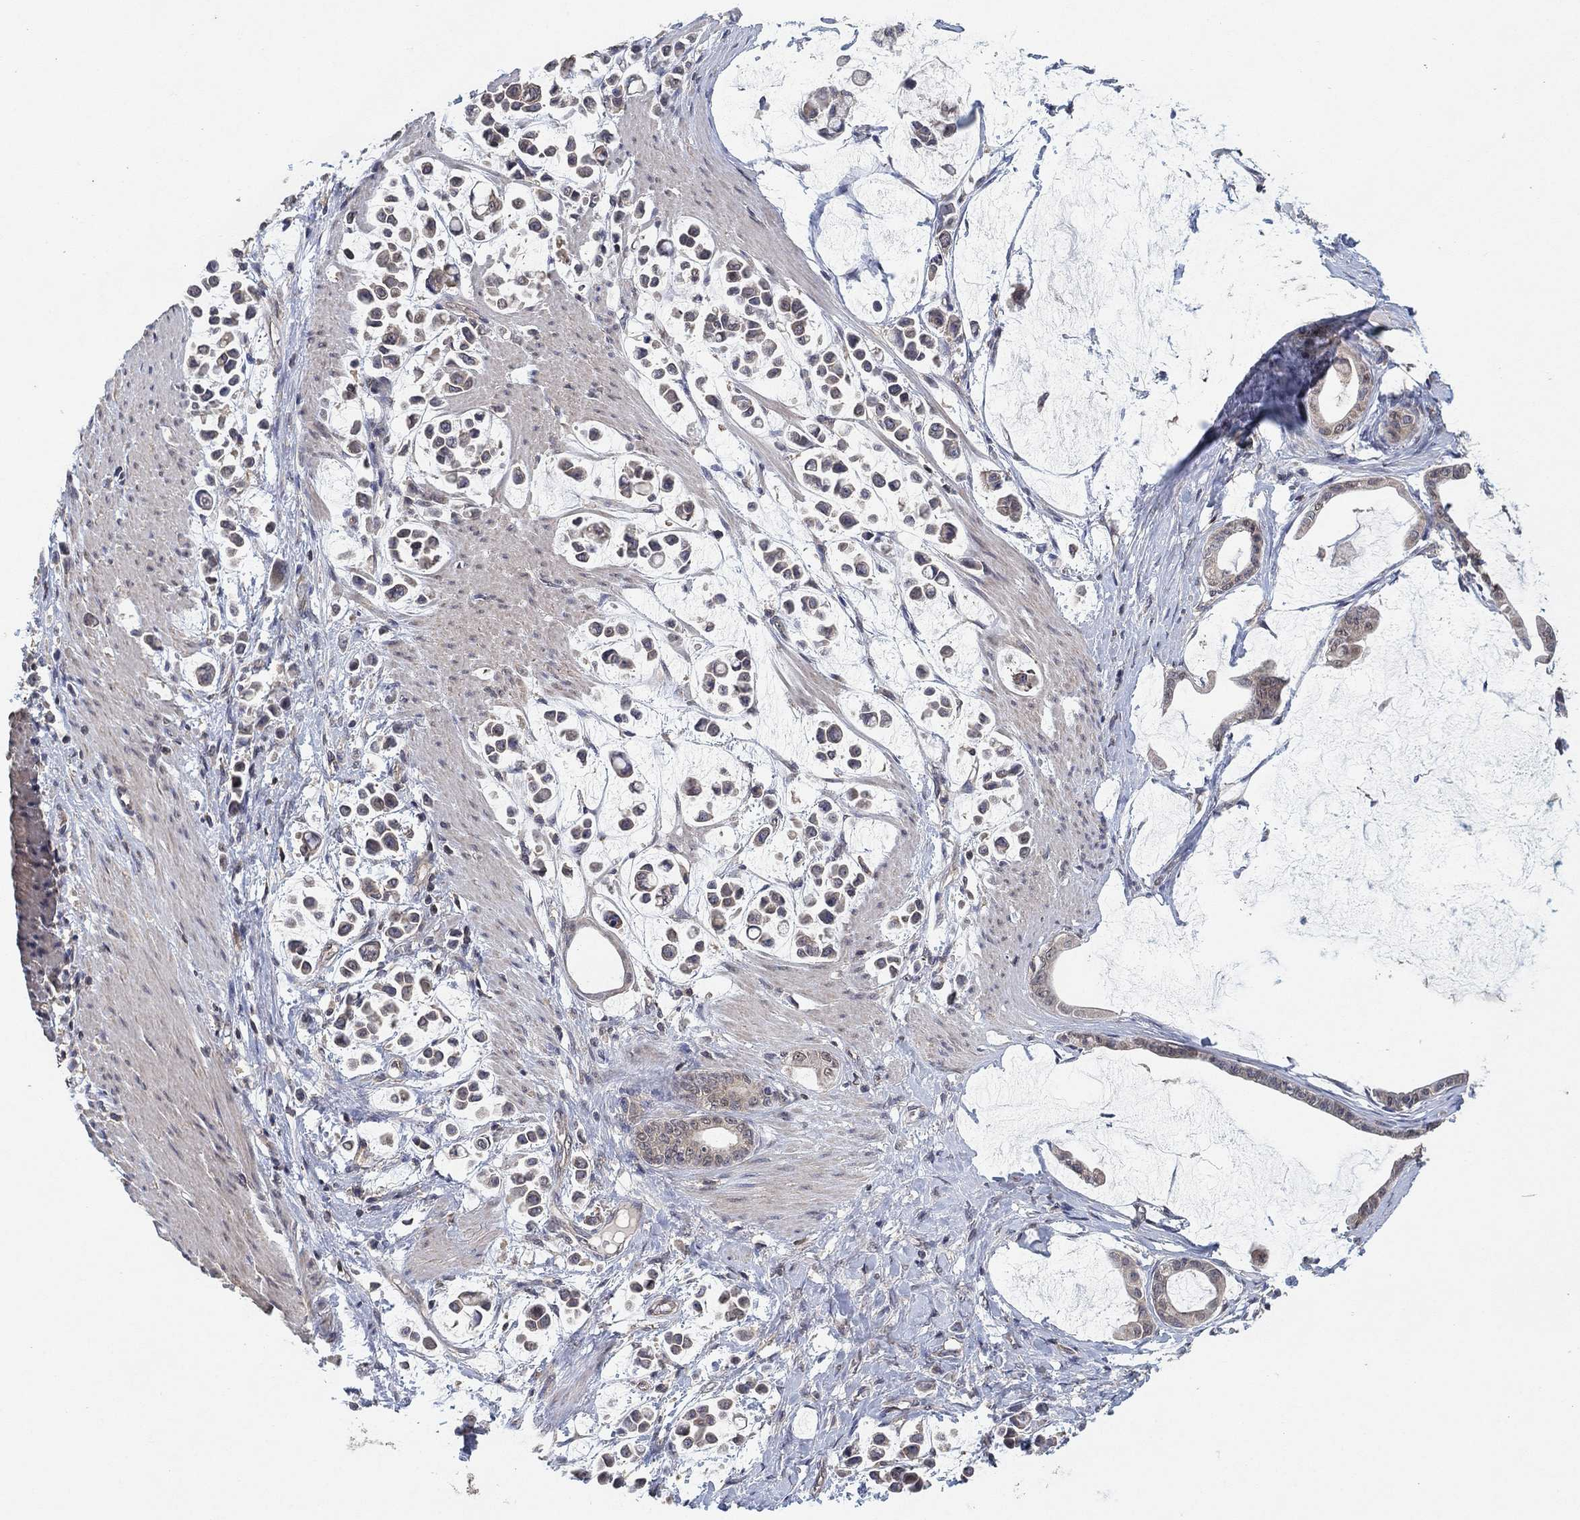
{"staining": {"intensity": "negative", "quantity": "none", "location": "none"}, "tissue": "stomach cancer", "cell_type": "Tumor cells", "image_type": "cancer", "snomed": [{"axis": "morphology", "description": "Adenocarcinoma, NOS"}, {"axis": "topography", "description": "Stomach"}], "caption": "Stomach cancer was stained to show a protein in brown. There is no significant positivity in tumor cells.", "gene": "CCDC43", "patient": {"sex": "male", "age": 82}}